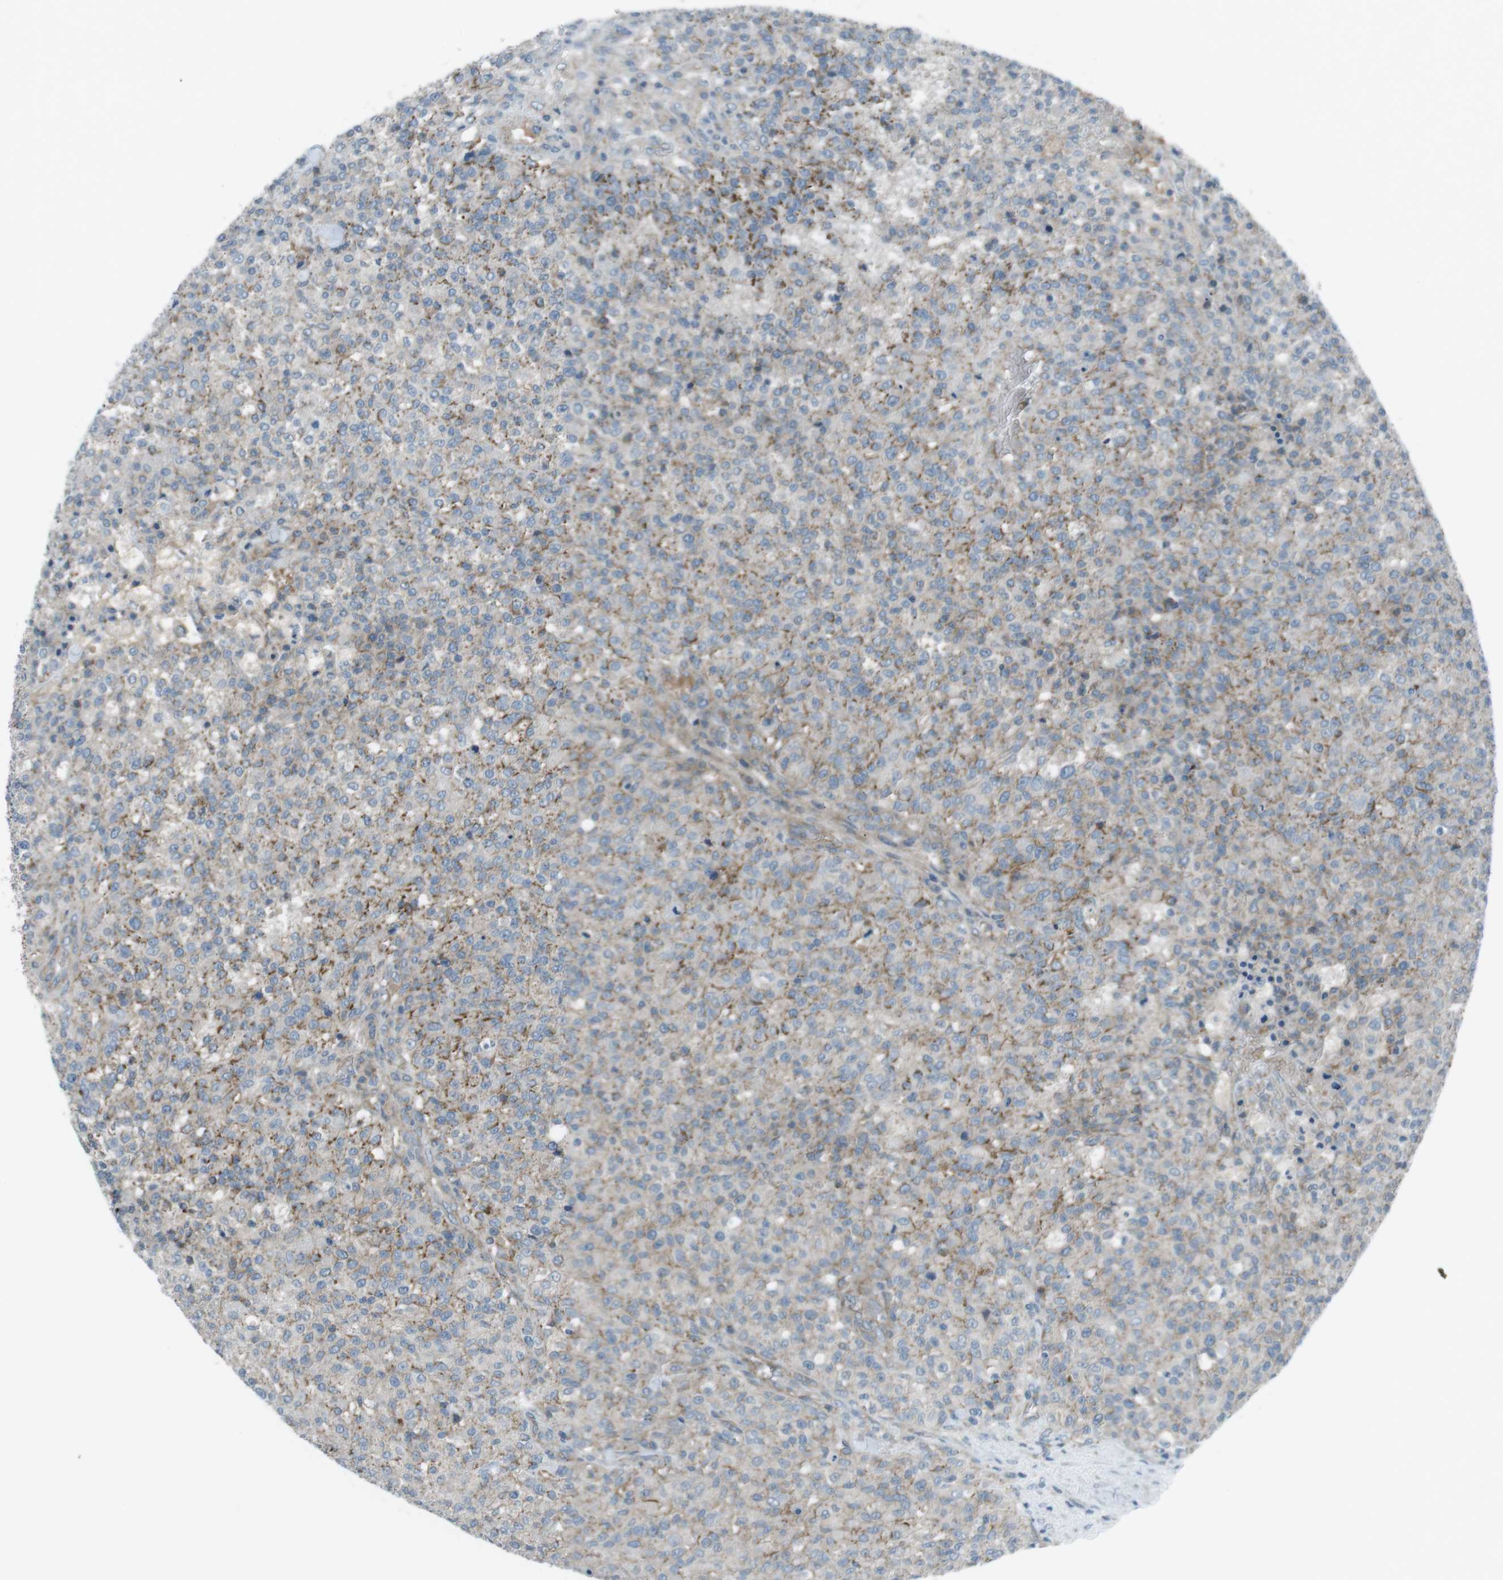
{"staining": {"intensity": "weak", "quantity": "25%-75%", "location": "cytoplasmic/membranous"}, "tissue": "testis cancer", "cell_type": "Tumor cells", "image_type": "cancer", "snomed": [{"axis": "morphology", "description": "Seminoma, NOS"}, {"axis": "topography", "description": "Testis"}], "caption": "This is an image of immunohistochemistry staining of testis cancer, which shows weak expression in the cytoplasmic/membranous of tumor cells.", "gene": "SPTA1", "patient": {"sex": "male", "age": 59}}